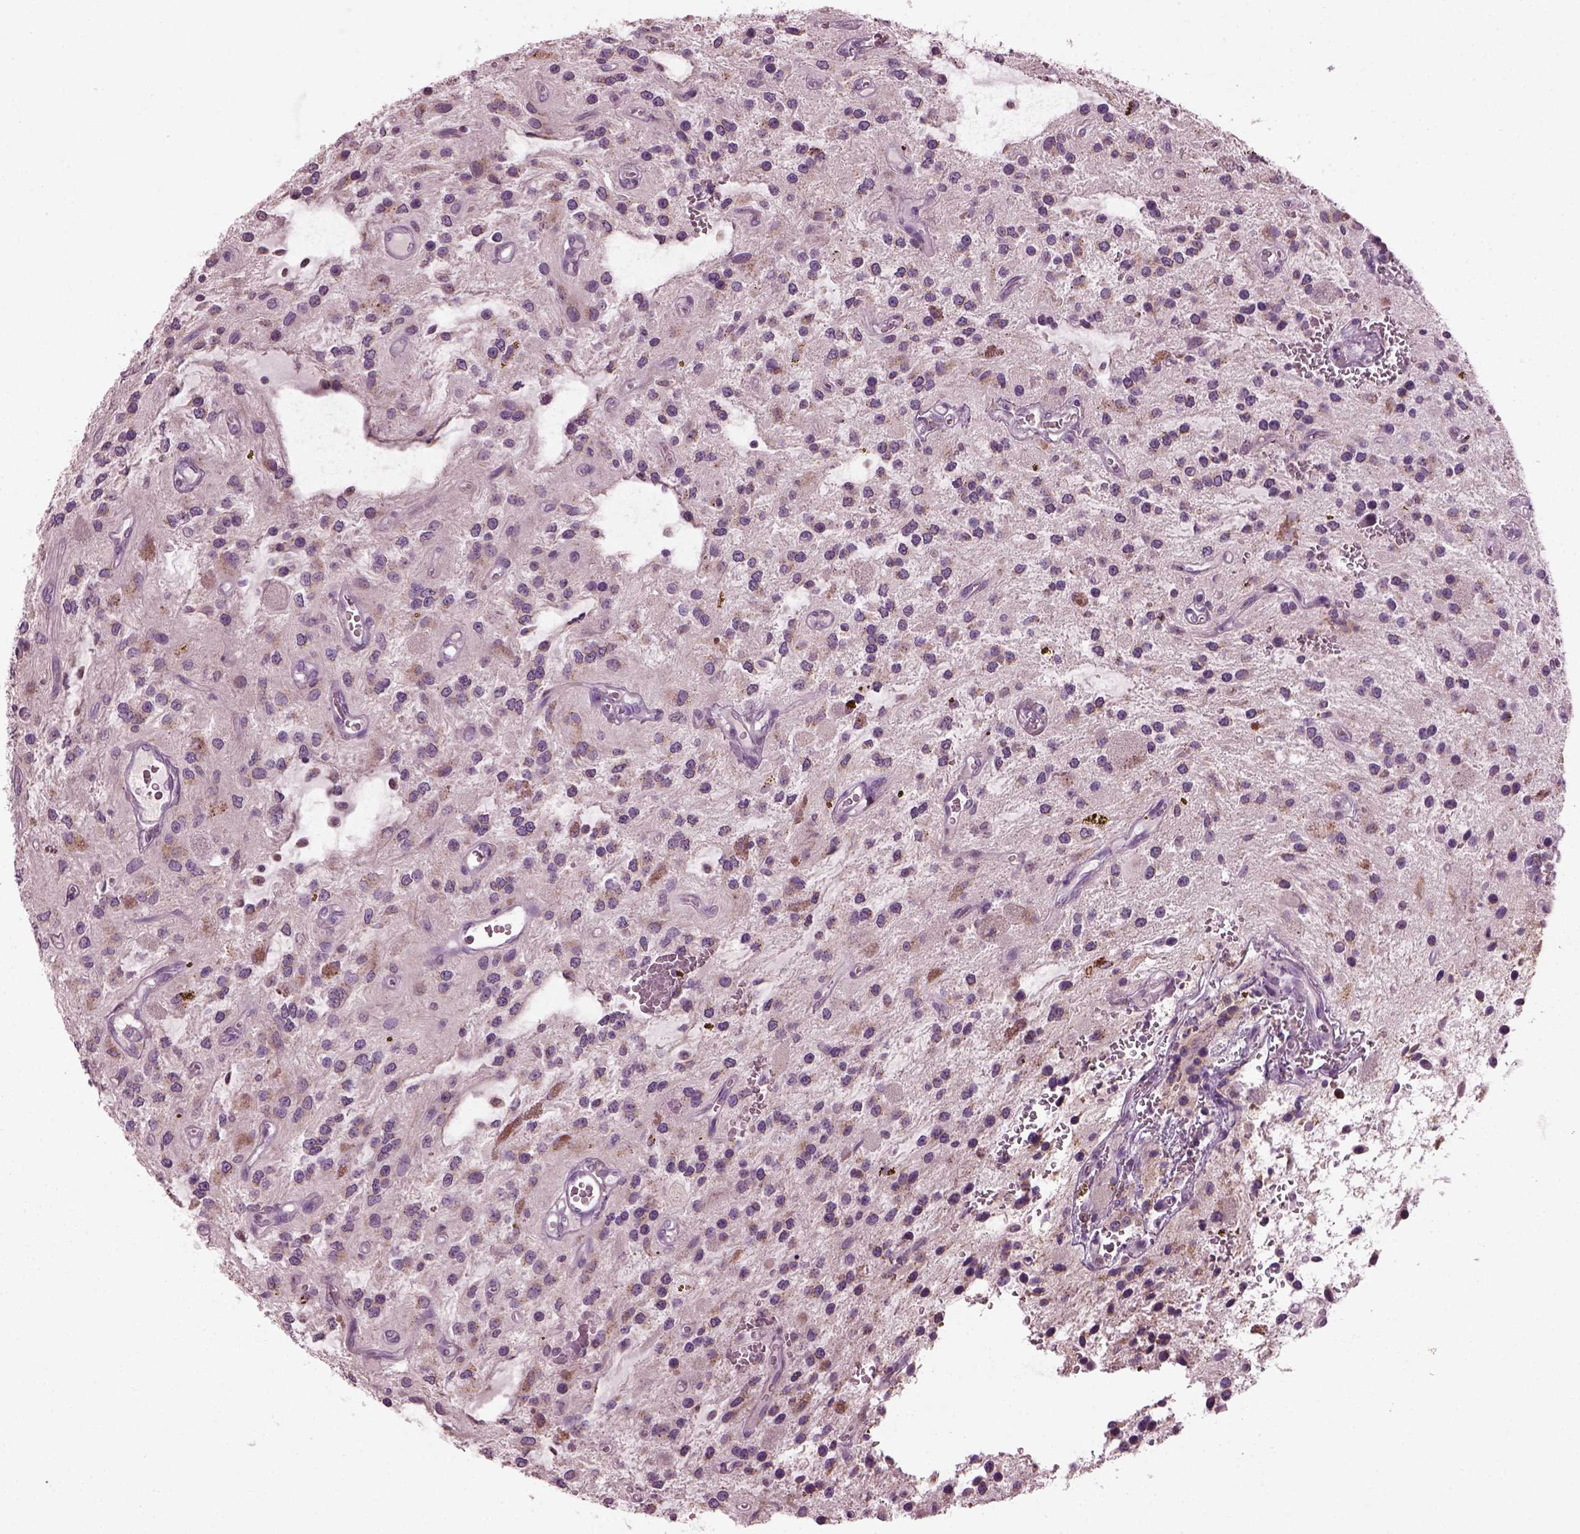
{"staining": {"intensity": "moderate", "quantity": "<25%", "location": "cytoplasmic/membranous"}, "tissue": "glioma", "cell_type": "Tumor cells", "image_type": "cancer", "snomed": [{"axis": "morphology", "description": "Glioma, malignant, Low grade"}, {"axis": "topography", "description": "Cerebellum"}], "caption": "About <25% of tumor cells in malignant glioma (low-grade) demonstrate moderate cytoplasmic/membranous protein positivity as visualized by brown immunohistochemical staining.", "gene": "TMEM231", "patient": {"sex": "female", "age": 14}}